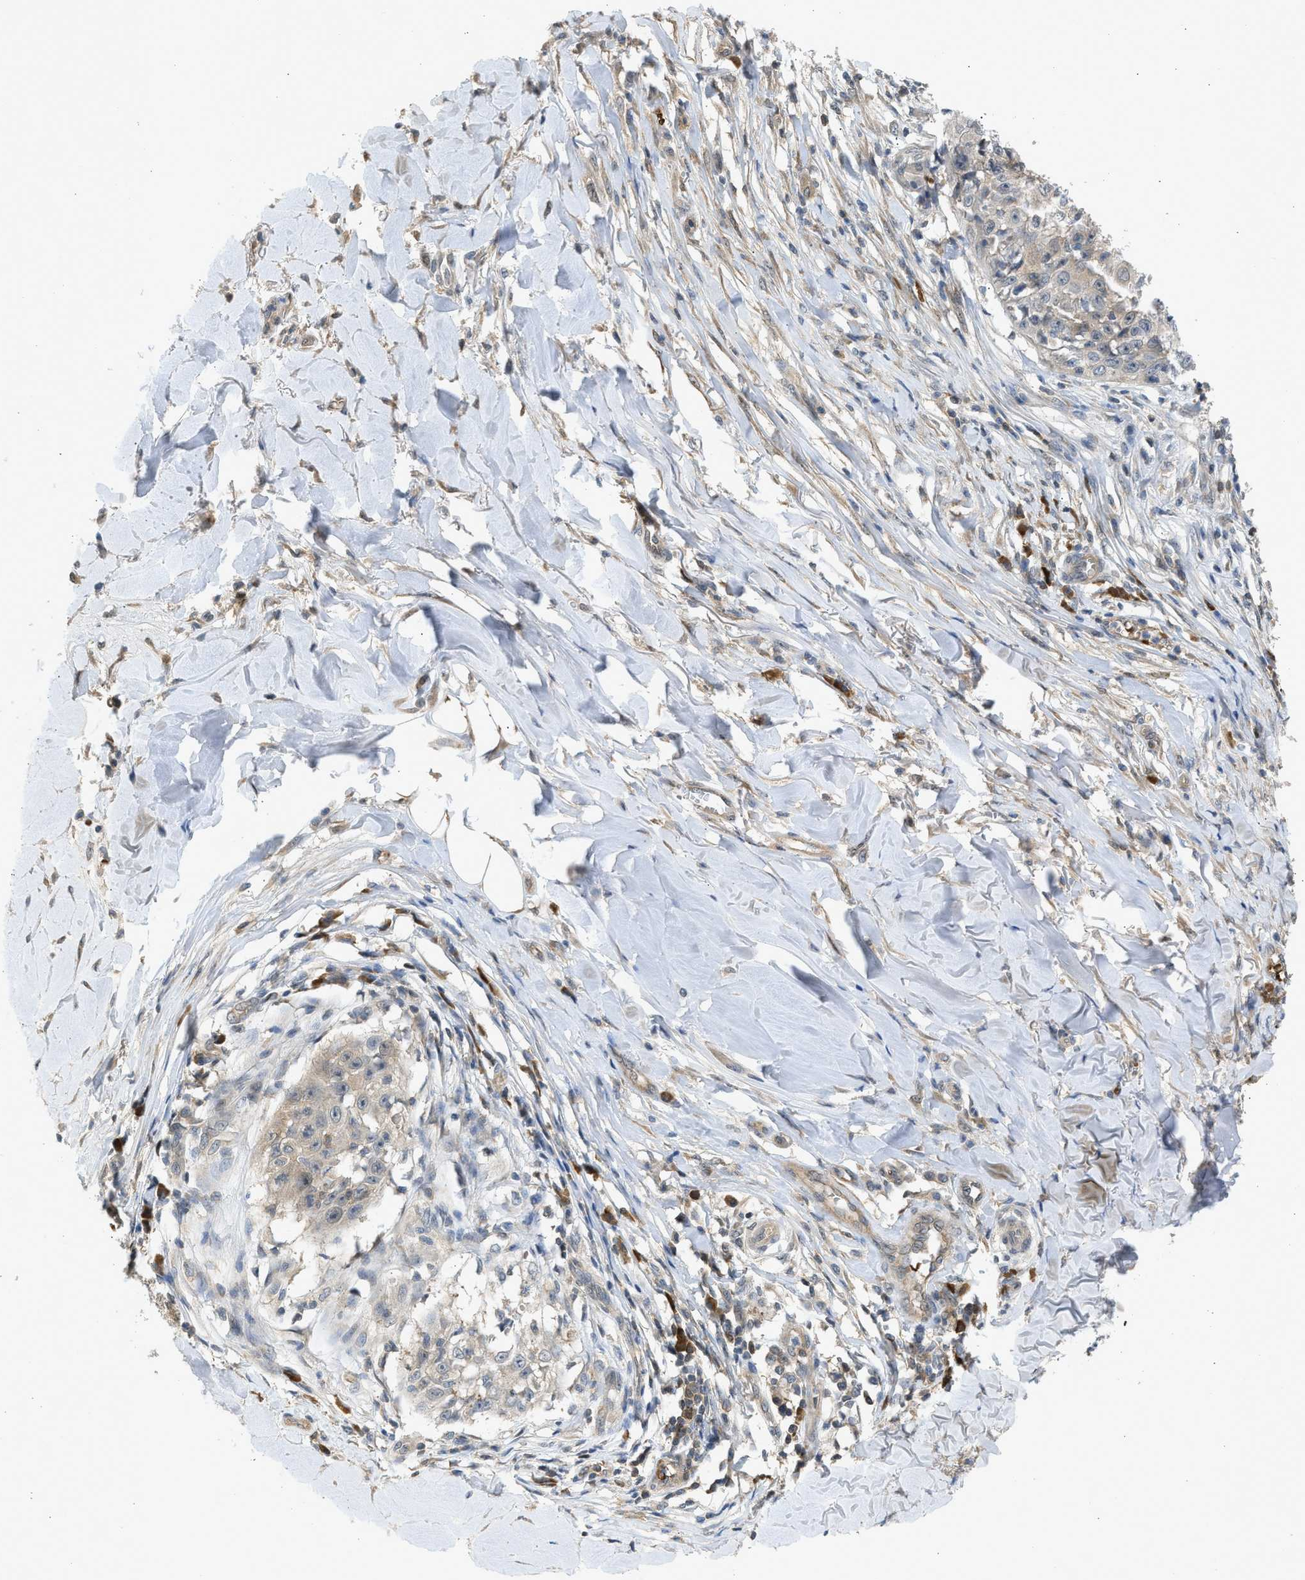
{"staining": {"intensity": "negative", "quantity": "none", "location": "none"}, "tissue": "skin cancer", "cell_type": "Tumor cells", "image_type": "cancer", "snomed": [{"axis": "morphology", "description": "Squamous cell carcinoma, NOS"}, {"axis": "topography", "description": "Skin"}], "caption": "Immunohistochemistry photomicrograph of skin squamous cell carcinoma stained for a protein (brown), which demonstrates no positivity in tumor cells. The staining is performed using DAB brown chromogen with nuclei counter-stained in using hematoxylin.", "gene": "MAPK7", "patient": {"sex": "male", "age": 86}}